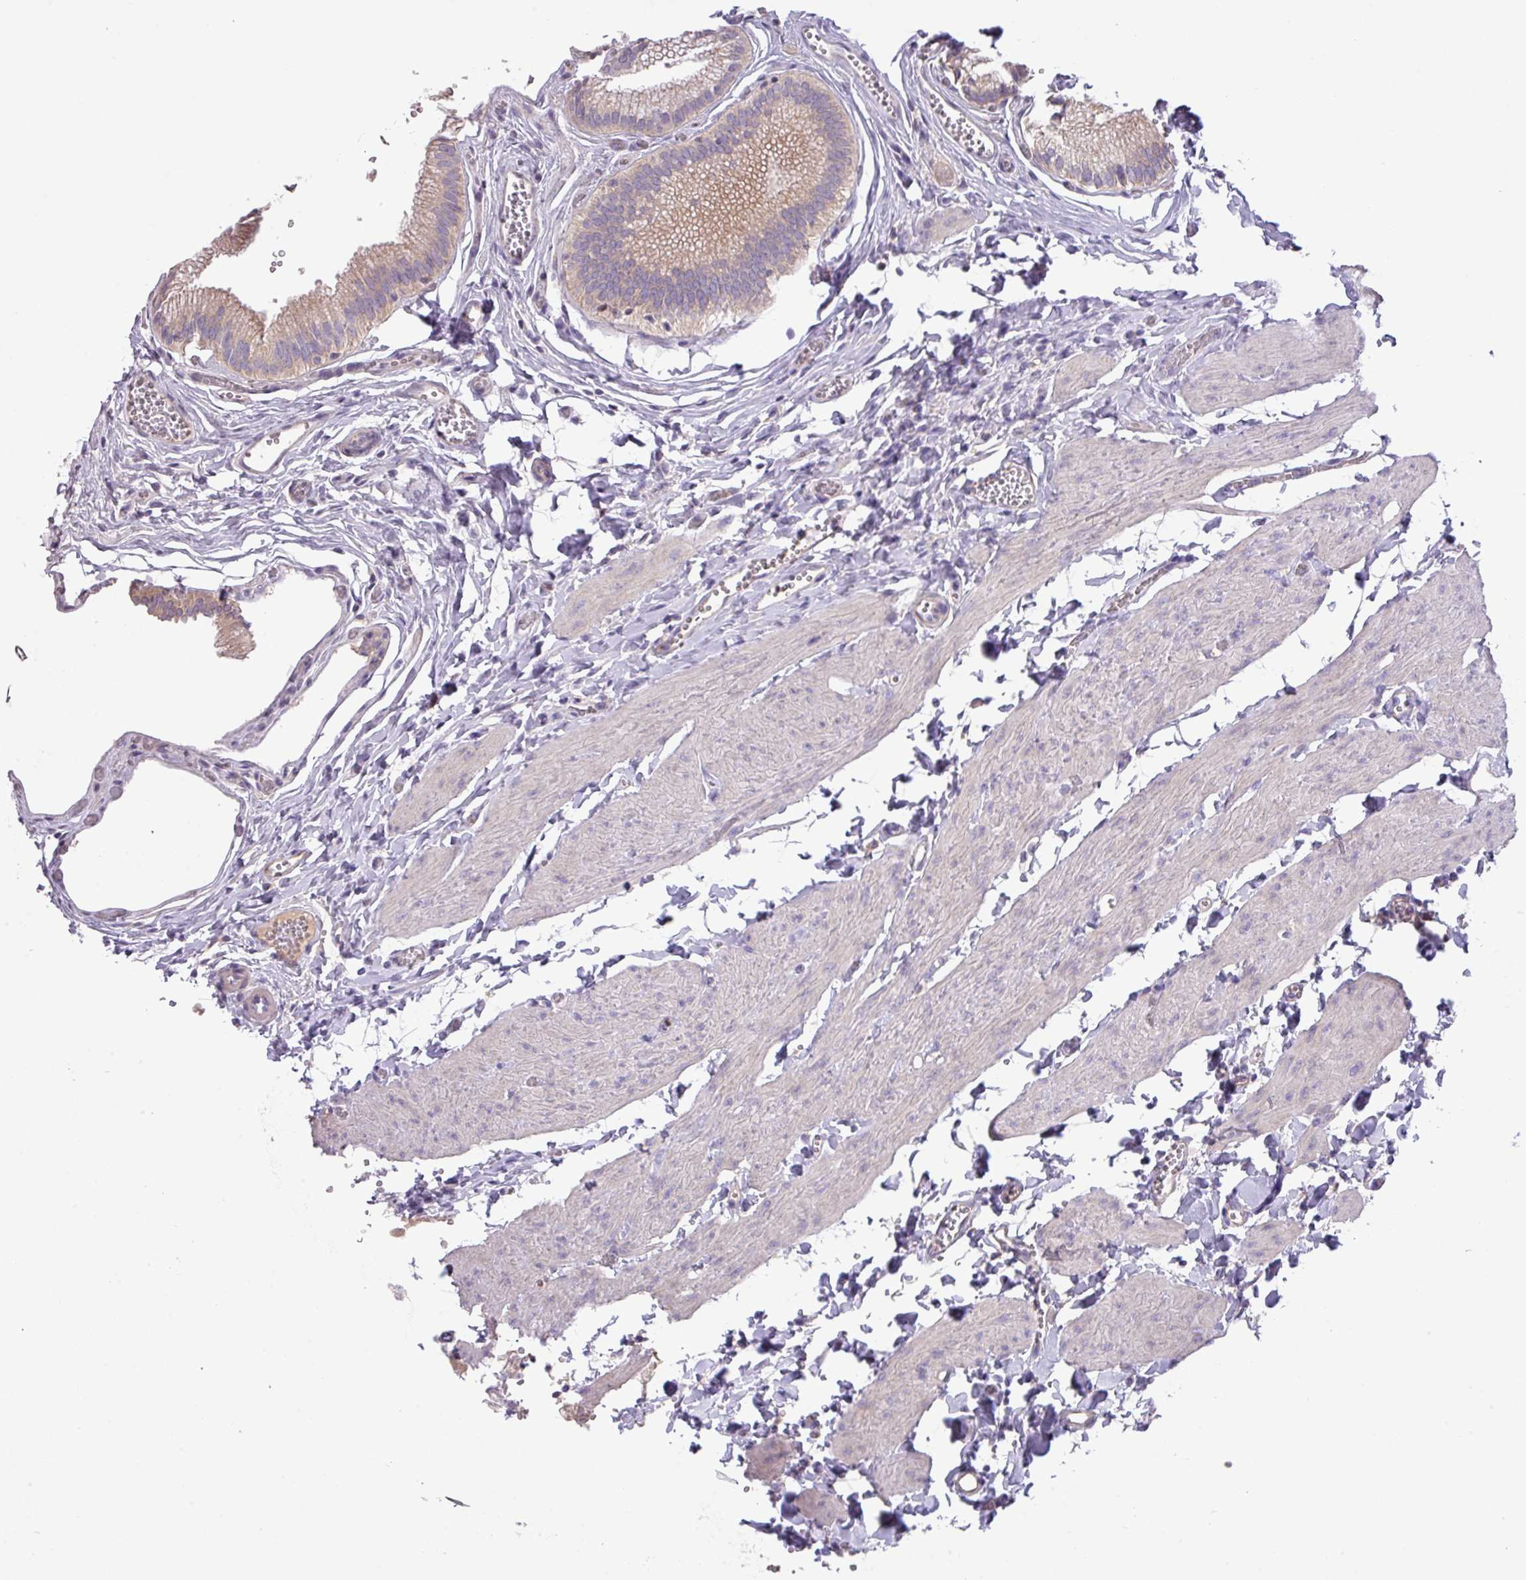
{"staining": {"intensity": "moderate", "quantity": ">75%", "location": "cytoplasmic/membranous"}, "tissue": "gallbladder", "cell_type": "Glandular cells", "image_type": "normal", "snomed": [{"axis": "morphology", "description": "Normal tissue, NOS"}, {"axis": "topography", "description": "Gallbladder"}, {"axis": "topography", "description": "Peripheral nerve tissue"}], "caption": "A brown stain shows moderate cytoplasmic/membranous expression of a protein in glandular cells of benign human gallbladder.", "gene": "ZNF394", "patient": {"sex": "male", "age": 17}}